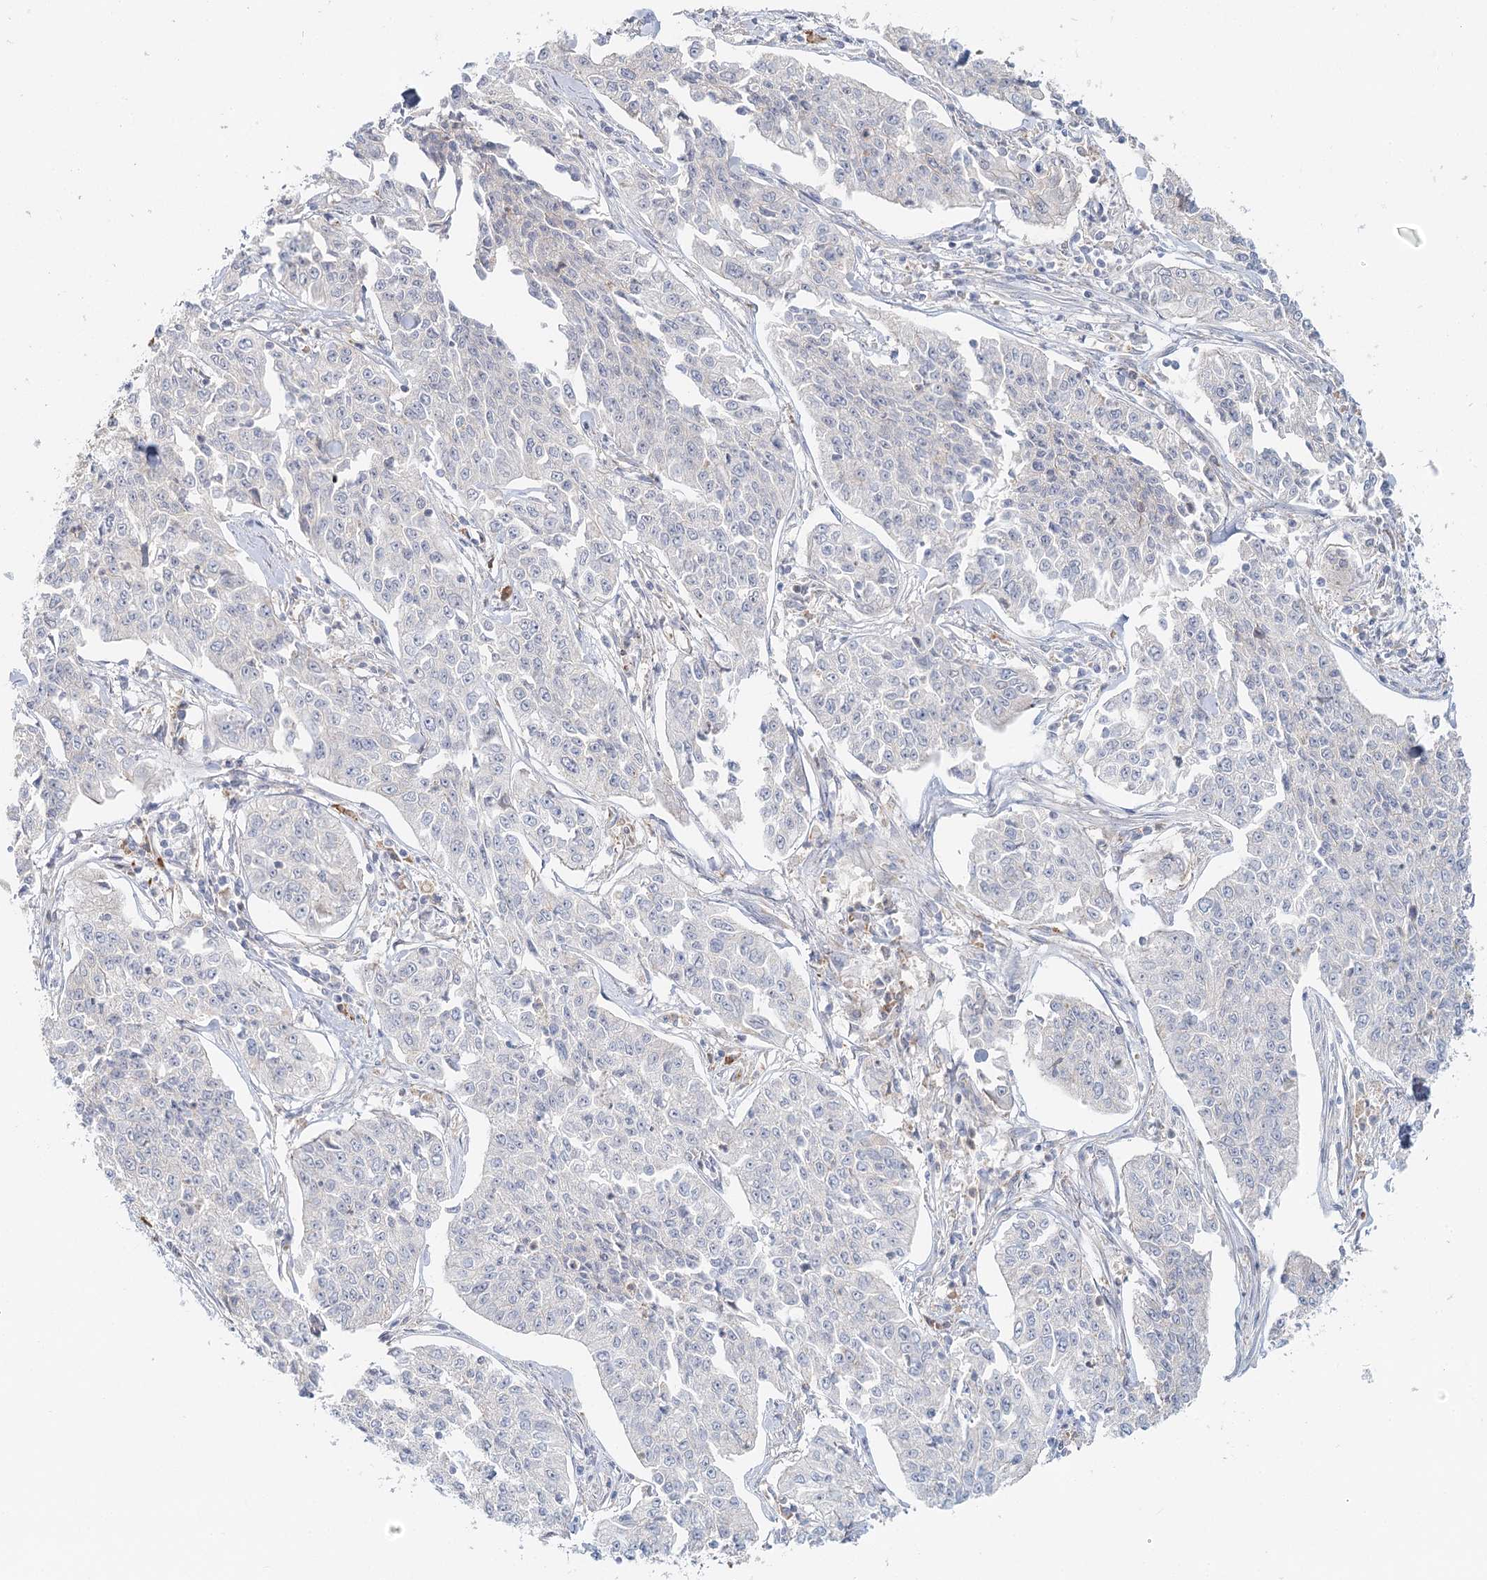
{"staining": {"intensity": "negative", "quantity": "none", "location": "none"}, "tissue": "cervical cancer", "cell_type": "Tumor cells", "image_type": "cancer", "snomed": [{"axis": "morphology", "description": "Squamous cell carcinoma, NOS"}, {"axis": "topography", "description": "Cervix"}], "caption": "A high-resolution photomicrograph shows IHC staining of cervical cancer, which exhibits no significant positivity in tumor cells.", "gene": "ANKRD16", "patient": {"sex": "female", "age": 35}}